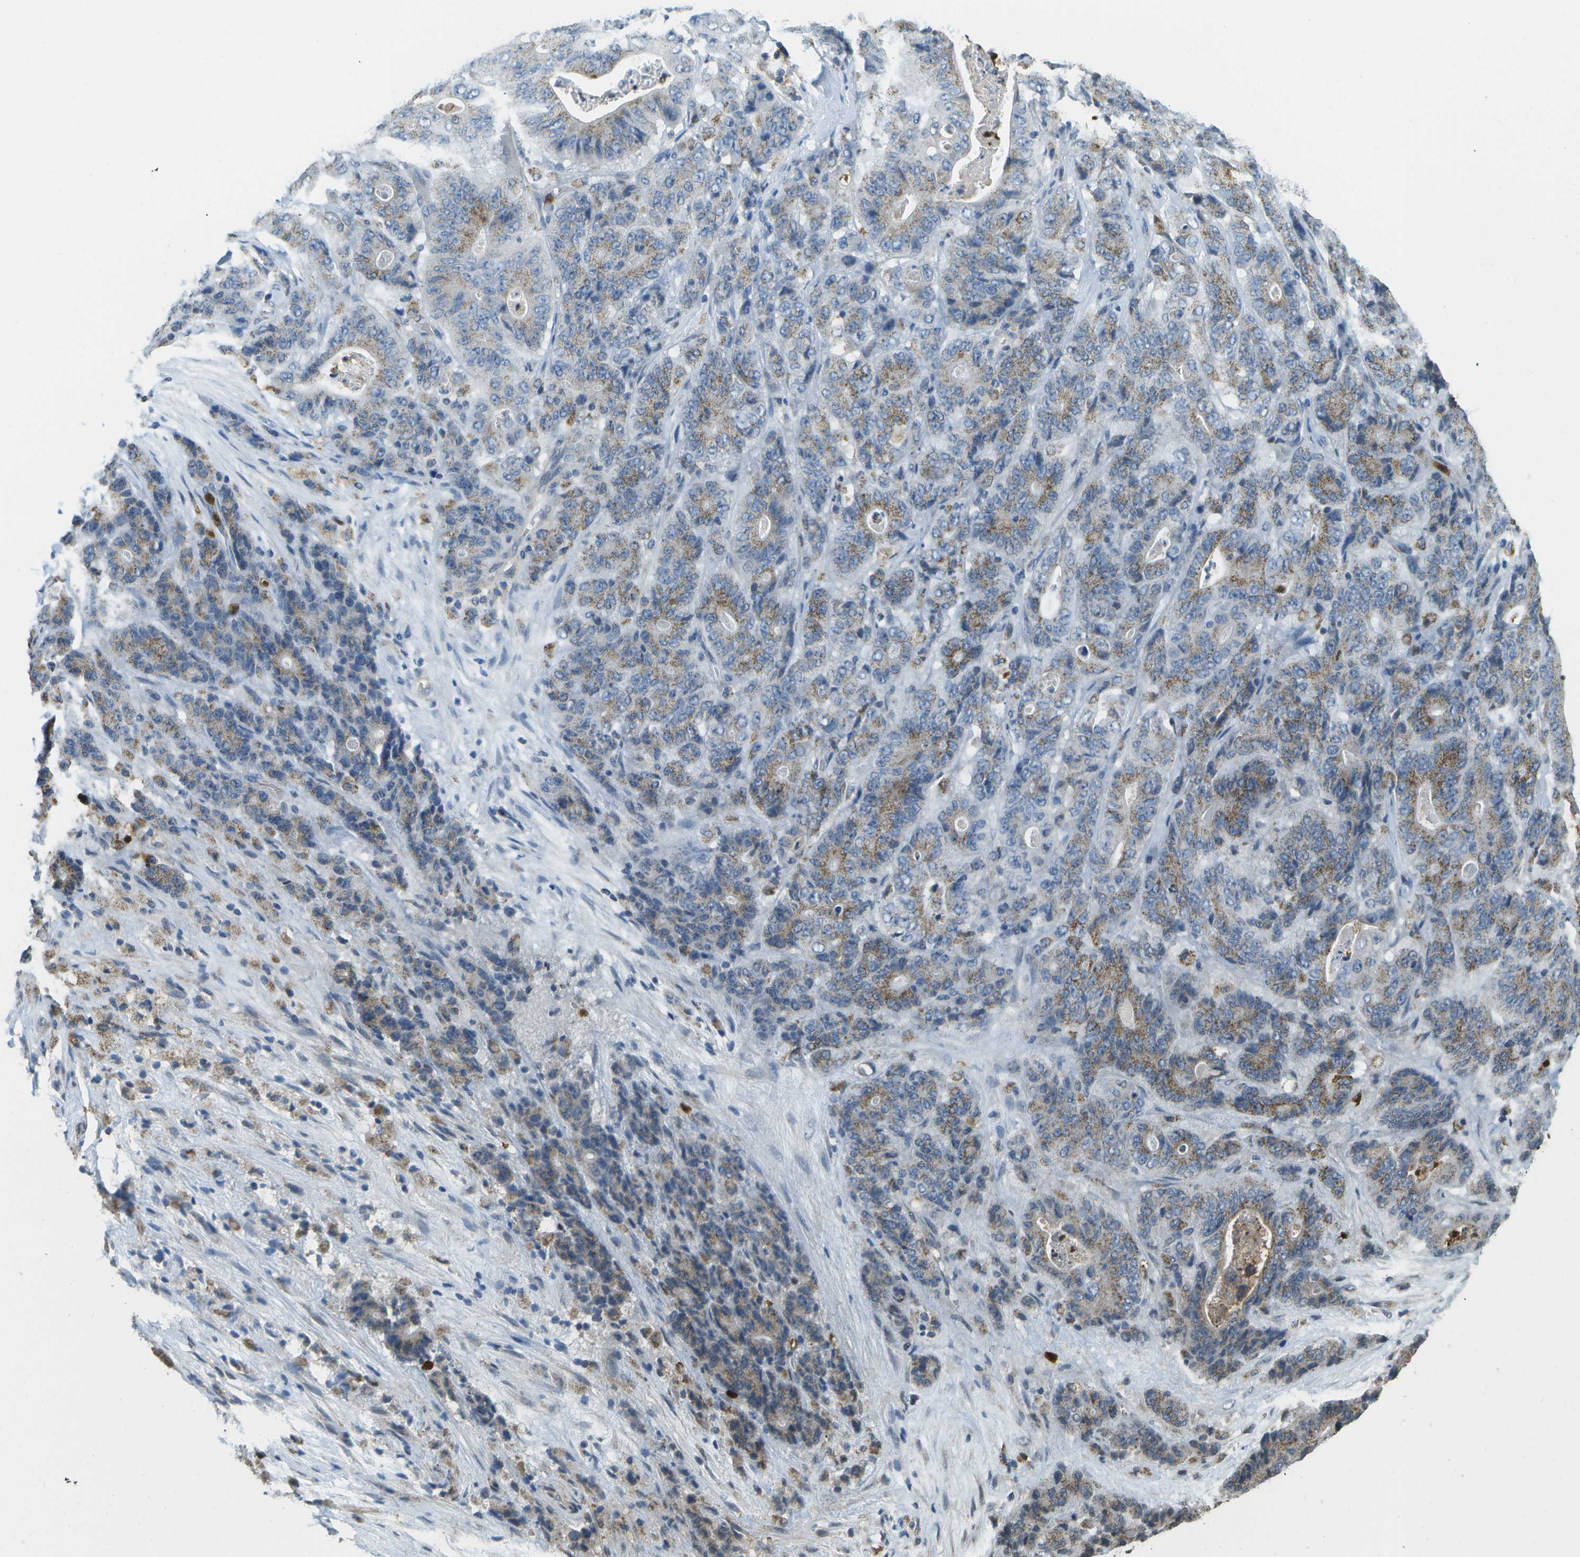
{"staining": {"intensity": "weak", "quantity": ">75%", "location": "cytoplasmic/membranous"}, "tissue": "stomach cancer", "cell_type": "Tumor cells", "image_type": "cancer", "snomed": [{"axis": "morphology", "description": "Adenocarcinoma, NOS"}, {"axis": "topography", "description": "Stomach"}], "caption": "Human adenocarcinoma (stomach) stained with a protein marker demonstrates weak staining in tumor cells.", "gene": "CACHD1", "patient": {"sex": "female", "age": 73}}